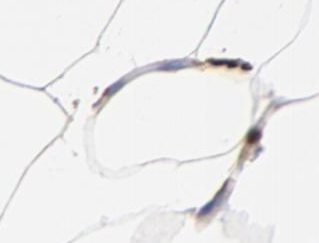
{"staining": {"intensity": "moderate", "quantity": "25%-75%", "location": "nuclear"}, "tissue": "adipose tissue", "cell_type": "Adipocytes", "image_type": "normal", "snomed": [{"axis": "morphology", "description": "Normal tissue, NOS"}, {"axis": "morphology", "description": "Duct carcinoma"}, {"axis": "topography", "description": "Breast"}, {"axis": "topography", "description": "Adipose tissue"}], "caption": "Protein staining of normal adipose tissue displays moderate nuclear staining in approximately 25%-75% of adipocytes. (DAB = brown stain, brightfield microscopy at high magnification).", "gene": "CASP1", "patient": {"sex": "female", "age": 37}}